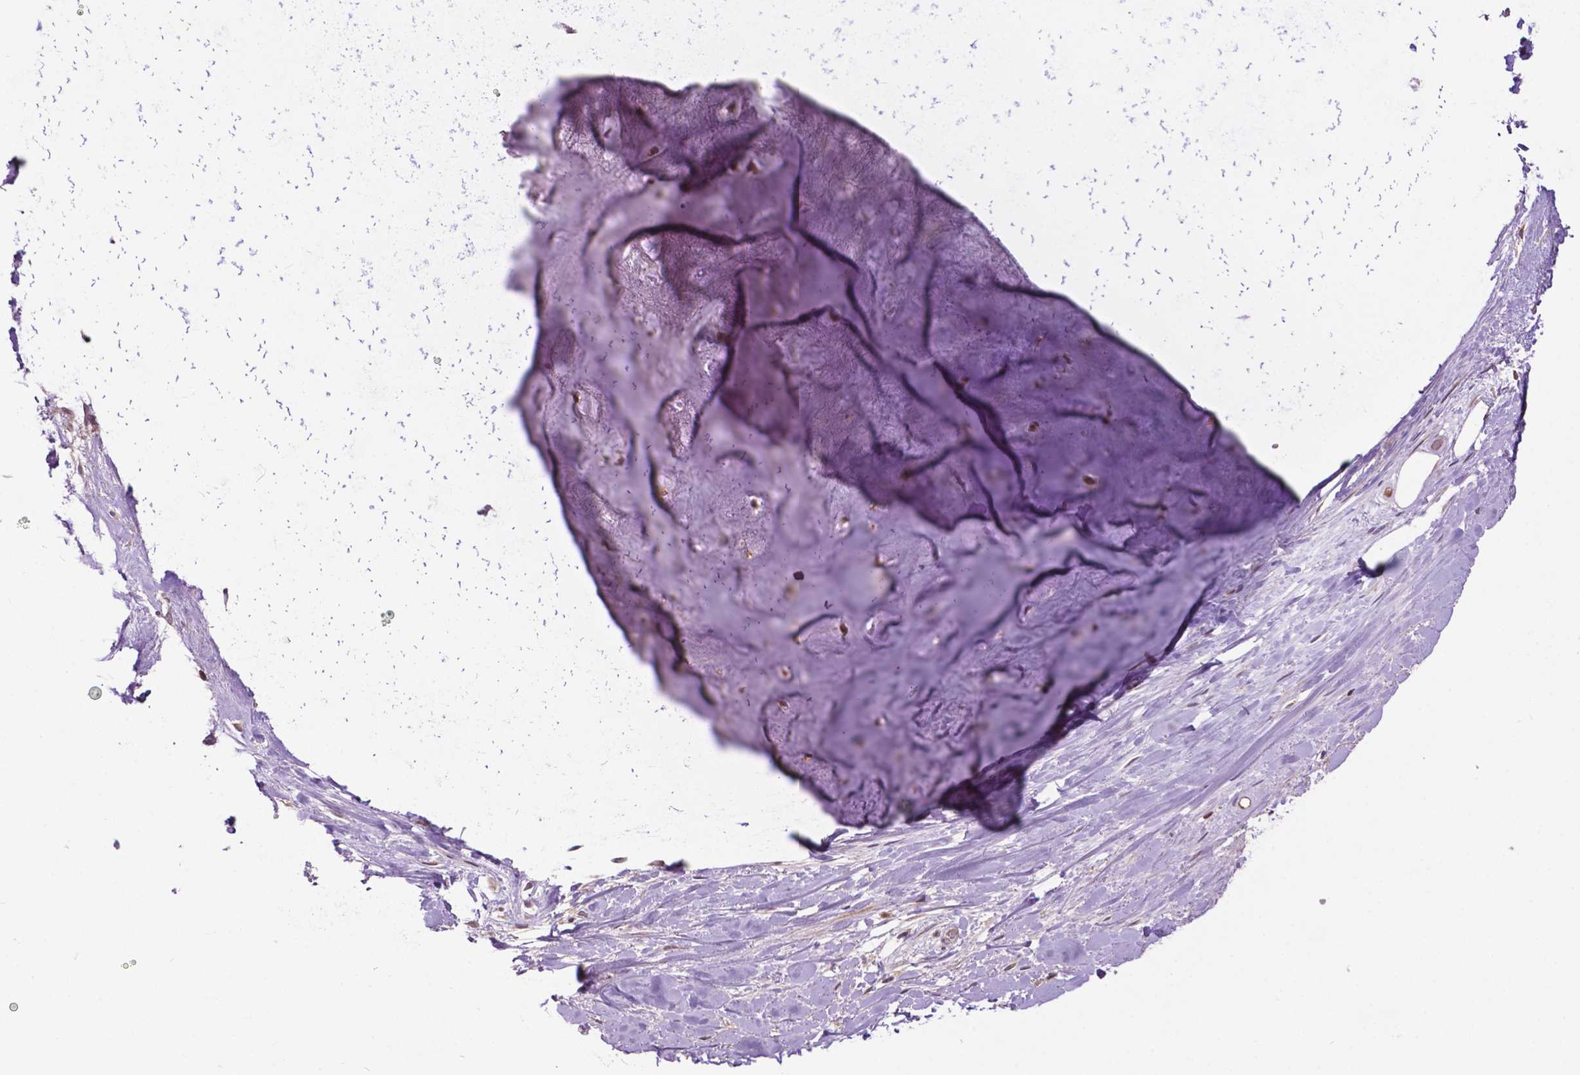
{"staining": {"intensity": "moderate", "quantity": ">75%", "location": "cytoplasmic/membranous,nuclear"}, "tissue": "soft tissue", "cell_type": "Chondrocytes", "image_type": "normal", "snomed": [{"axis": "morphology", "description": "Normal tissue, NOS"}, {"axis": "topography", "description": "Cartilage tissue"}], "caption": "Unremarkable soft tissue reveals moderate cytoplasmic/membranous,nuclear positivity in approximately >75% of chondrocytes, visualized by immunohistochemistry.", "gene": "CHMP4A", "patient": {"sex": "male", "age": 57}}